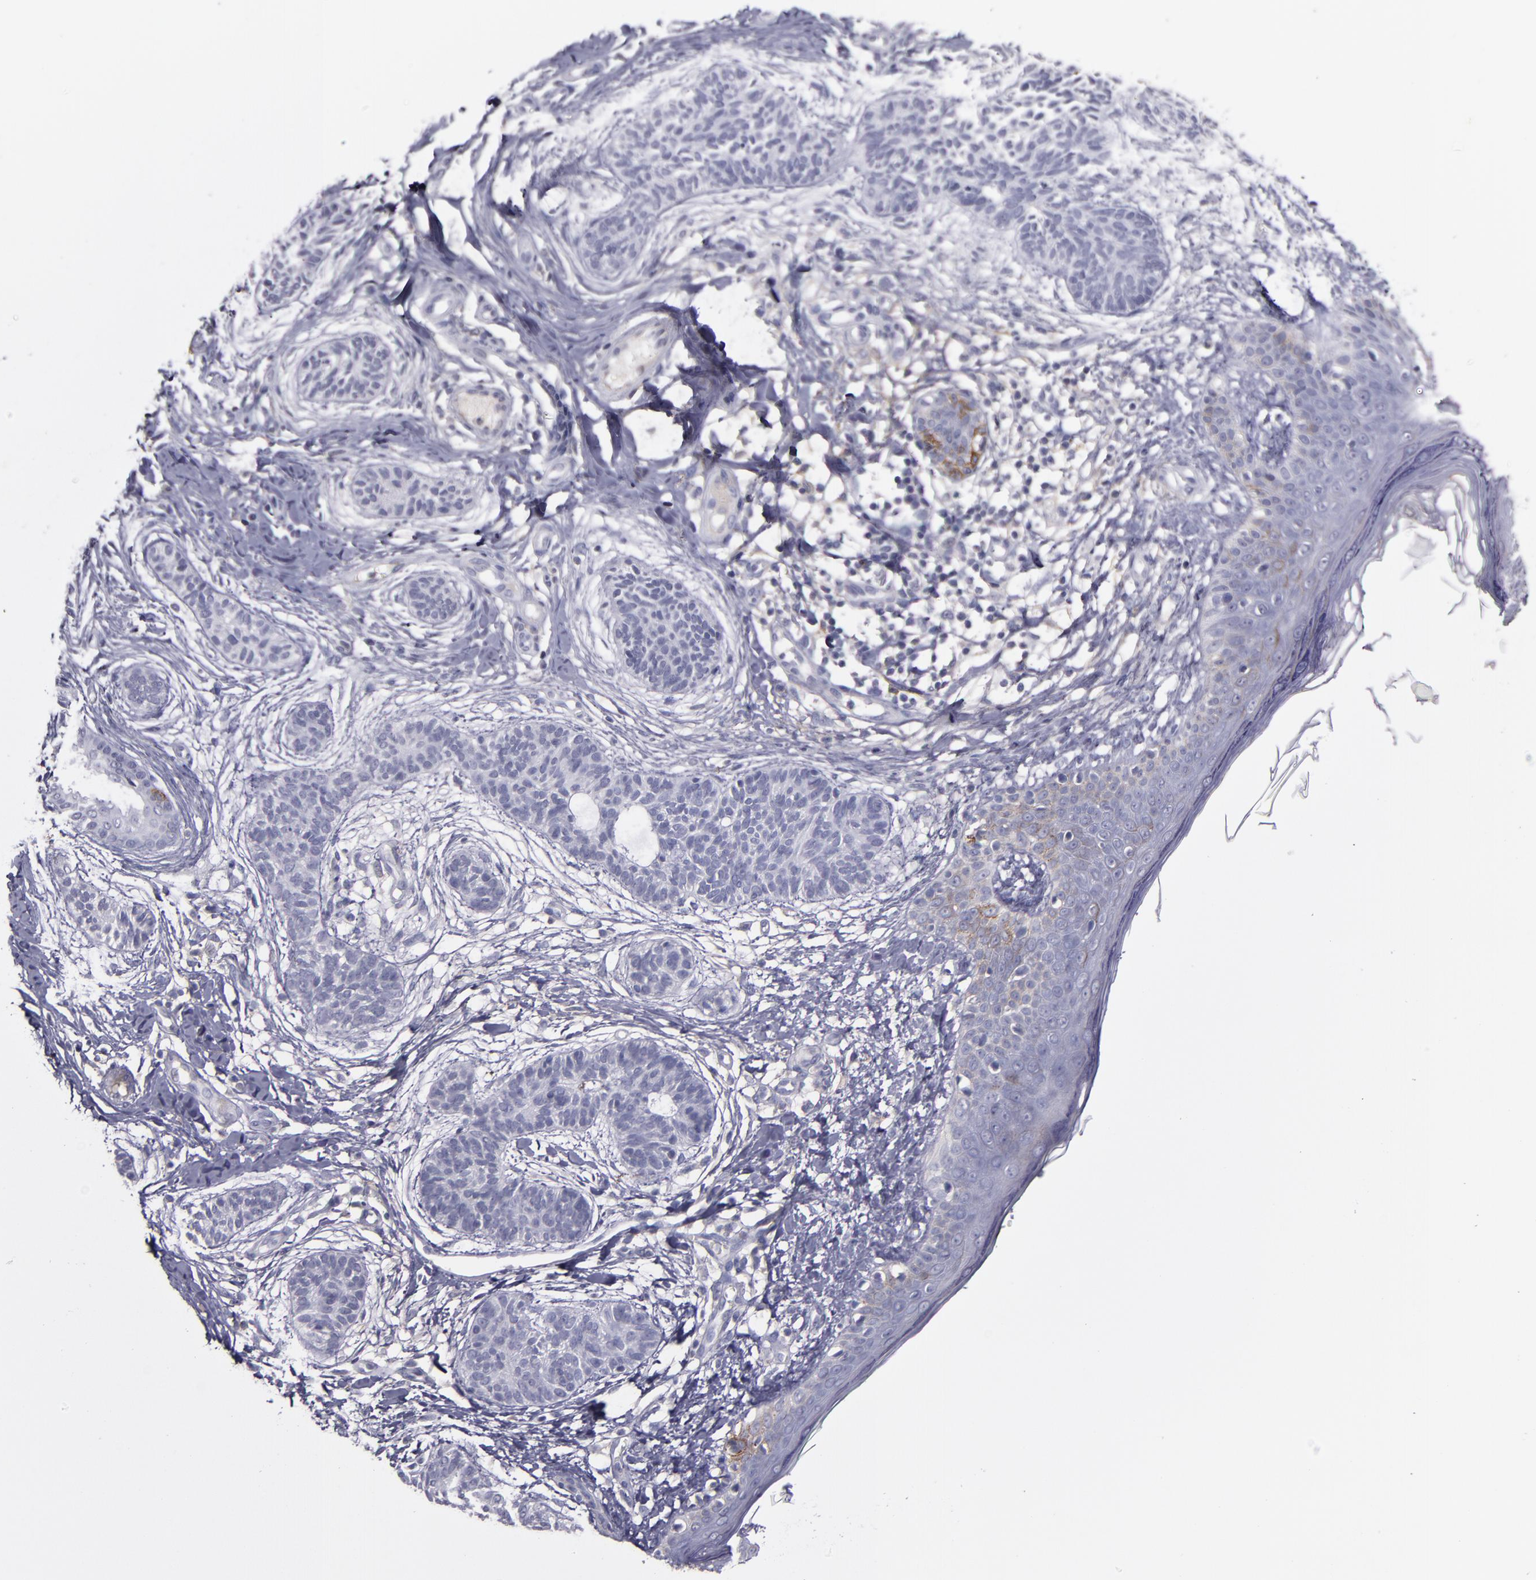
{"staining": {"intensity": "negative", "quantity": "none", "location": "none"}, "tissue": "skin cancer", "cell_type": "Tumor cells", "image_type": "cancer", "snomed": [{"axis": "morphology", "description": "Normal tissue, NOS"}, {"axis": "morphology", "description": "Basal cell carcinoma"}, {"axis": "topography", "description": "Skin"}], "caption": "High power microscopy photomicrograph of an IHC micrograph of basal cell carcinoma (skin), revealing no significant staining in tumor cells. (DAB immunohistochemistry, high magnification).", "gene": "MFGE8", "patient": {"sex": "male", "age": 63}}